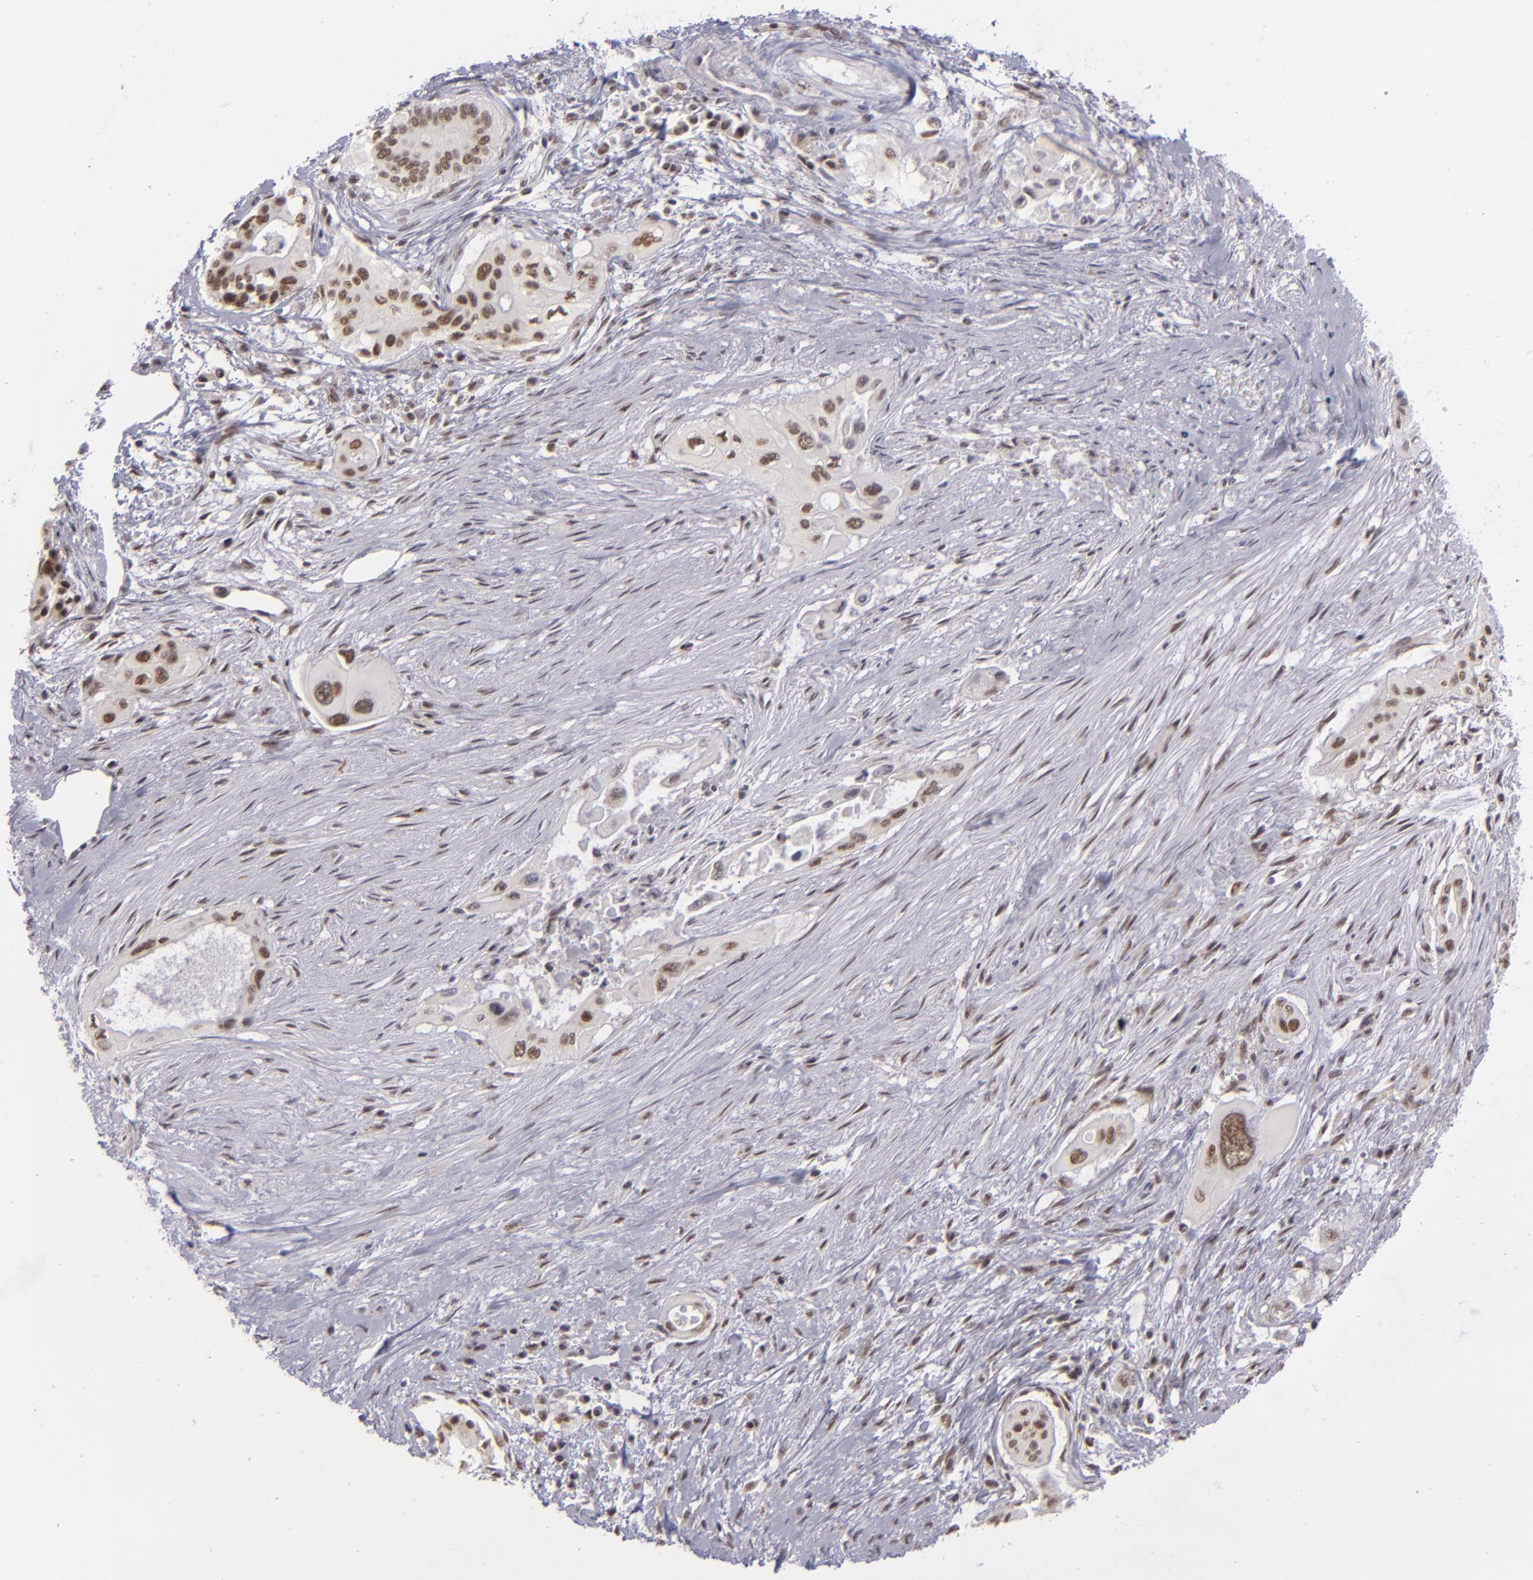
{"staining": {"intensity": "moderate", "quantity": ">75%", "location": "nuclear"}, "tissue": "pancreatic cancer", "cell_type": "Tumor cells", "image_type": "cancer", "snomed": [{"axis": "morphology", "description": "Adenocarcinoma, NOS"}, {"axis": "topography", "description": "Pancreas"}], "caption": "Adenocarcinoma (pancreatic) stained with a protein marker reveals moderate staining in tumor cells.", "gene": "MLLT3", "patient": {"sex": "male", "age": 77}}